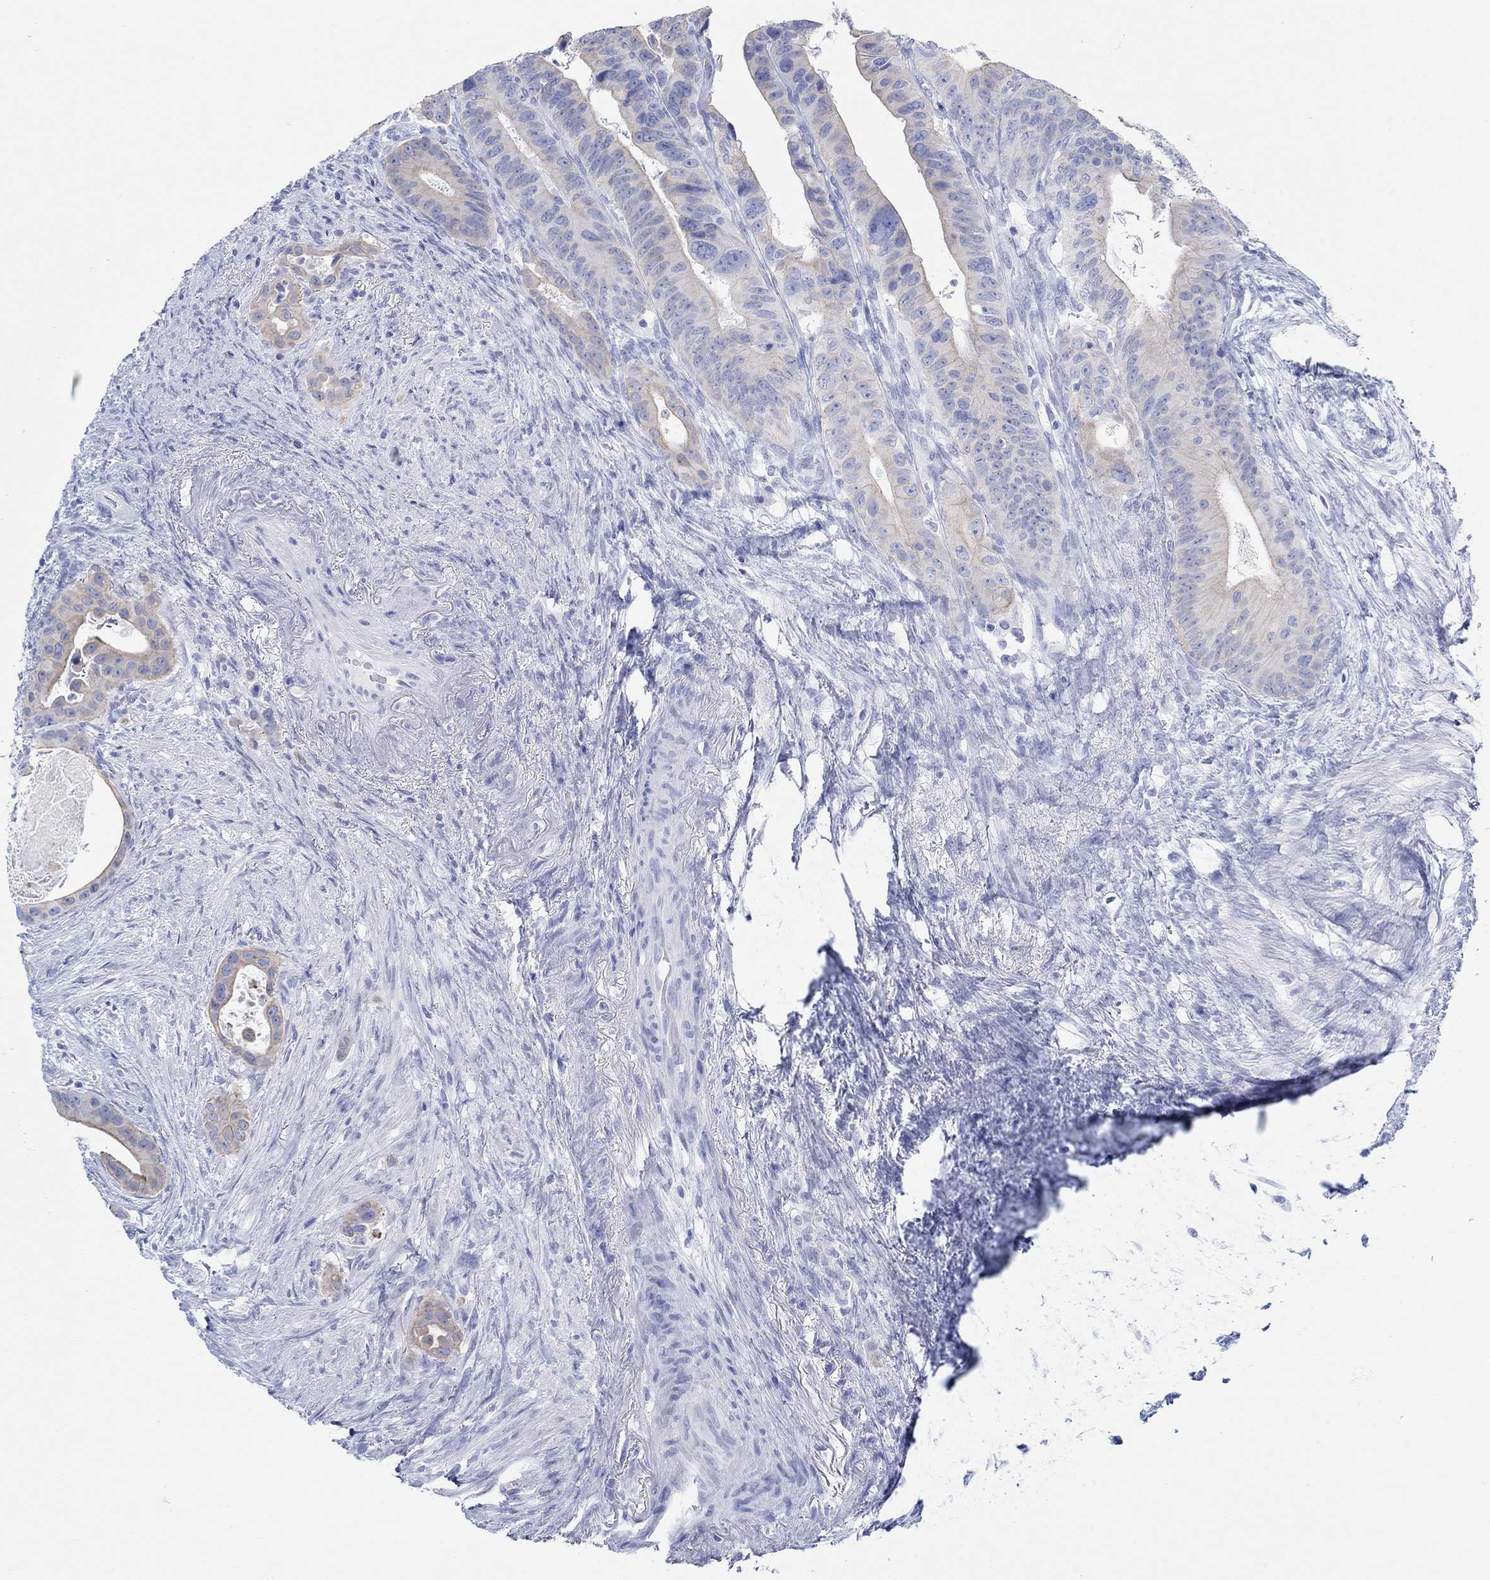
{"staining": {"intensity": "weak", "quantity": "25%-75%", "location": "cytoplasmic/membranous"}, "tissue": "colorectal cancer", "cell_type": "Tumor cells", "image_type": "cancer", "snomed": [{"axis": "morphology", "description": "Adenocarcinoma, NOS"}, {"axis": "topography", "description": "Rectum"}], "caption": "Brown immunohistochemical staining in human colorectal cancer (adenocarcinoma) reveals weak cytoplasmic/membranous positivity in approximately 25%-75% of tumor cells.", "gene": "AK8", "patient": {"sex": "male", "age": 64}}